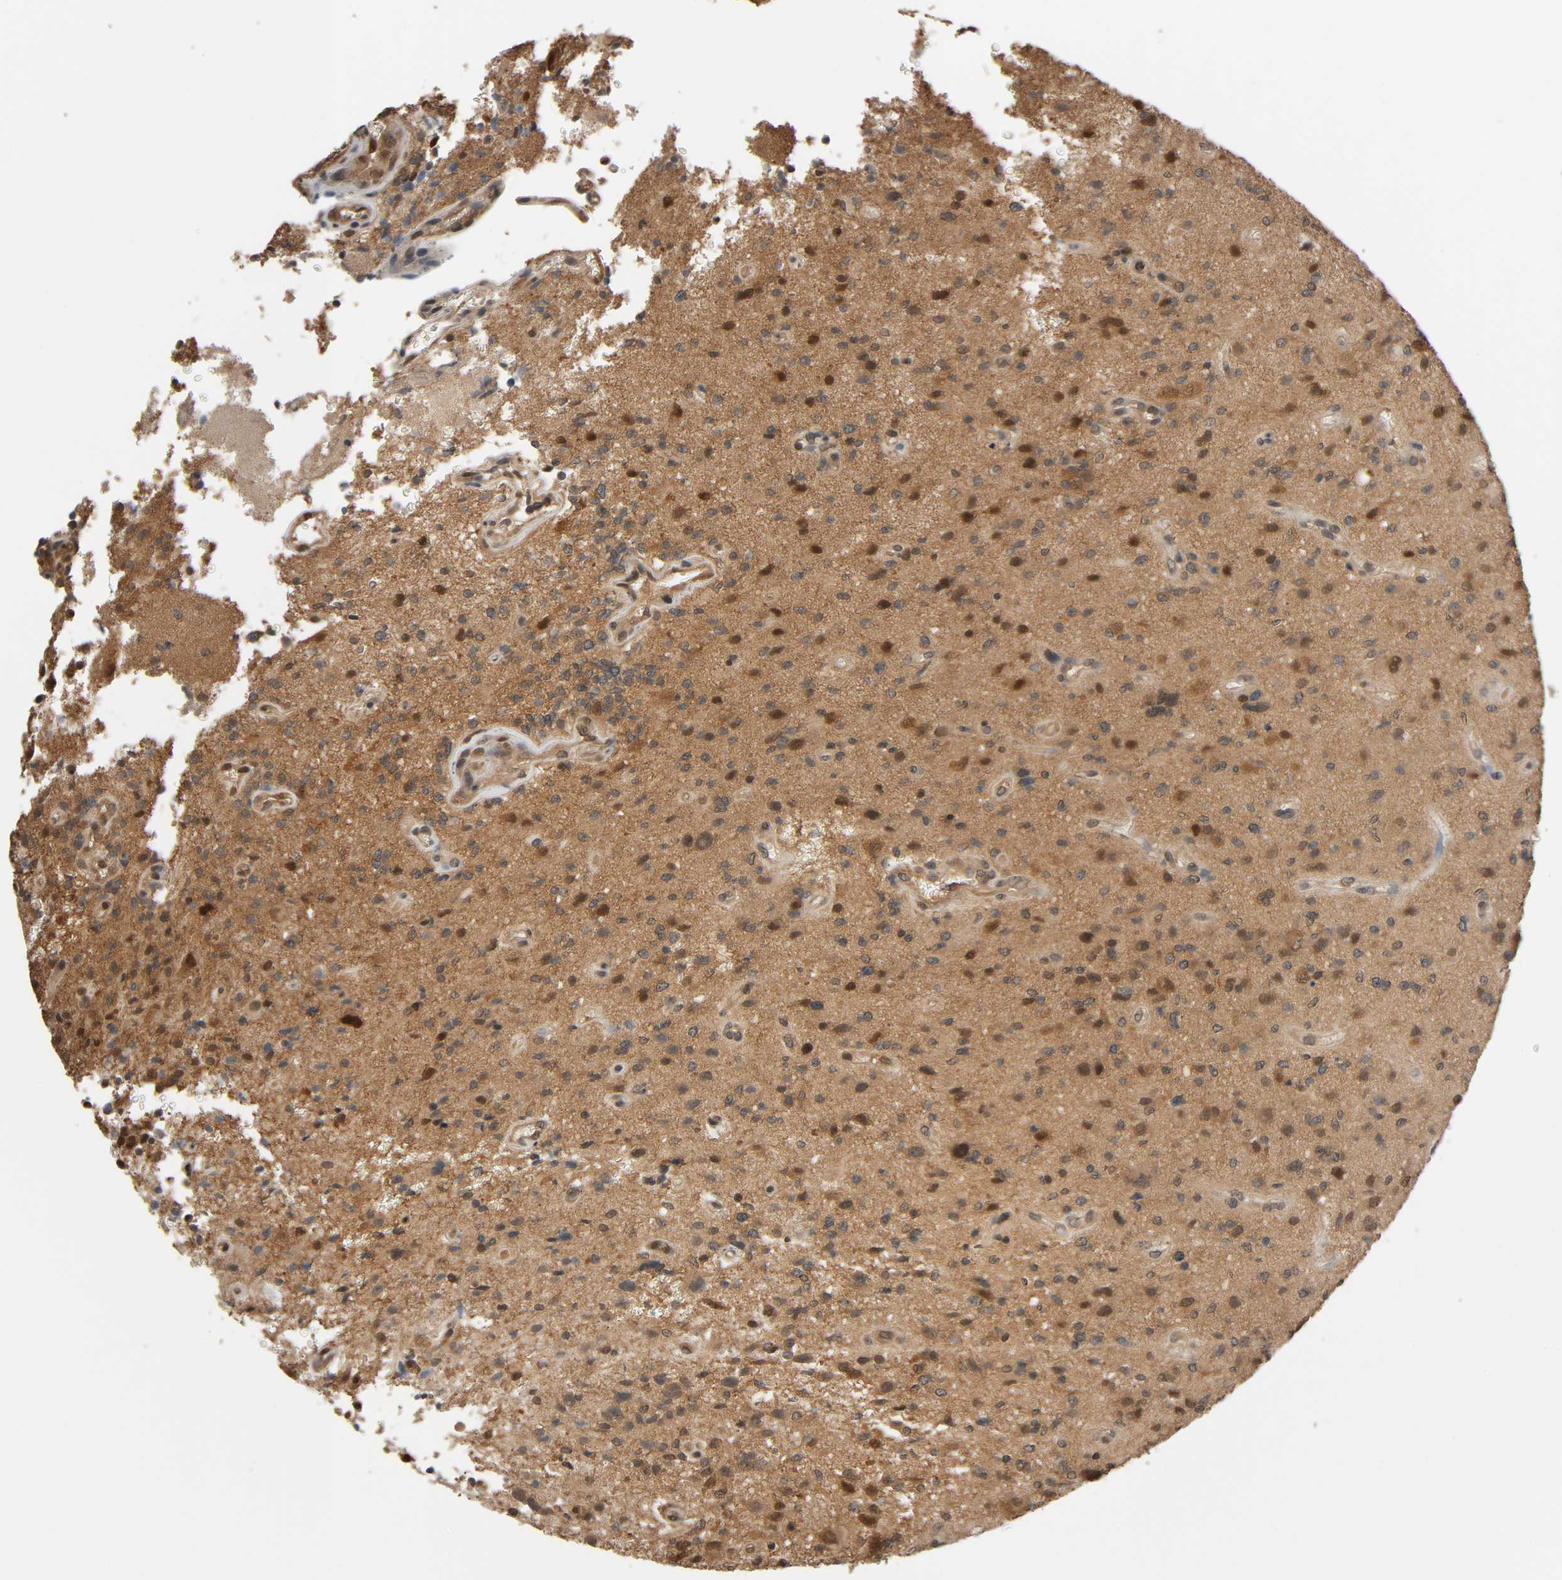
{"staining": {"intensity": "strong", "quantity": "25%-75%", "location": "cytoplasmic/membranous,nuclear"}, "tissue": "glioma", "cell_type": "Tumor cells", "image_type": "cancer", "snomed": [{"axis": "morphology", "description": "Normal tissue, NOS"}, {"axis": "morphology", "description": "Glioma, malignant, High grade"}, {"axis": "topography", "description": "Cerebral cortex"}], "caption": "Protein expression analysis of human malignant glioma (high-grade) reveals strong cytoplasmic/membranous and nuclear expression in approximately 25%-75% of tumor cells.", "gene": "NEDD8", "patient": {"sex": "male", "age": 75}}